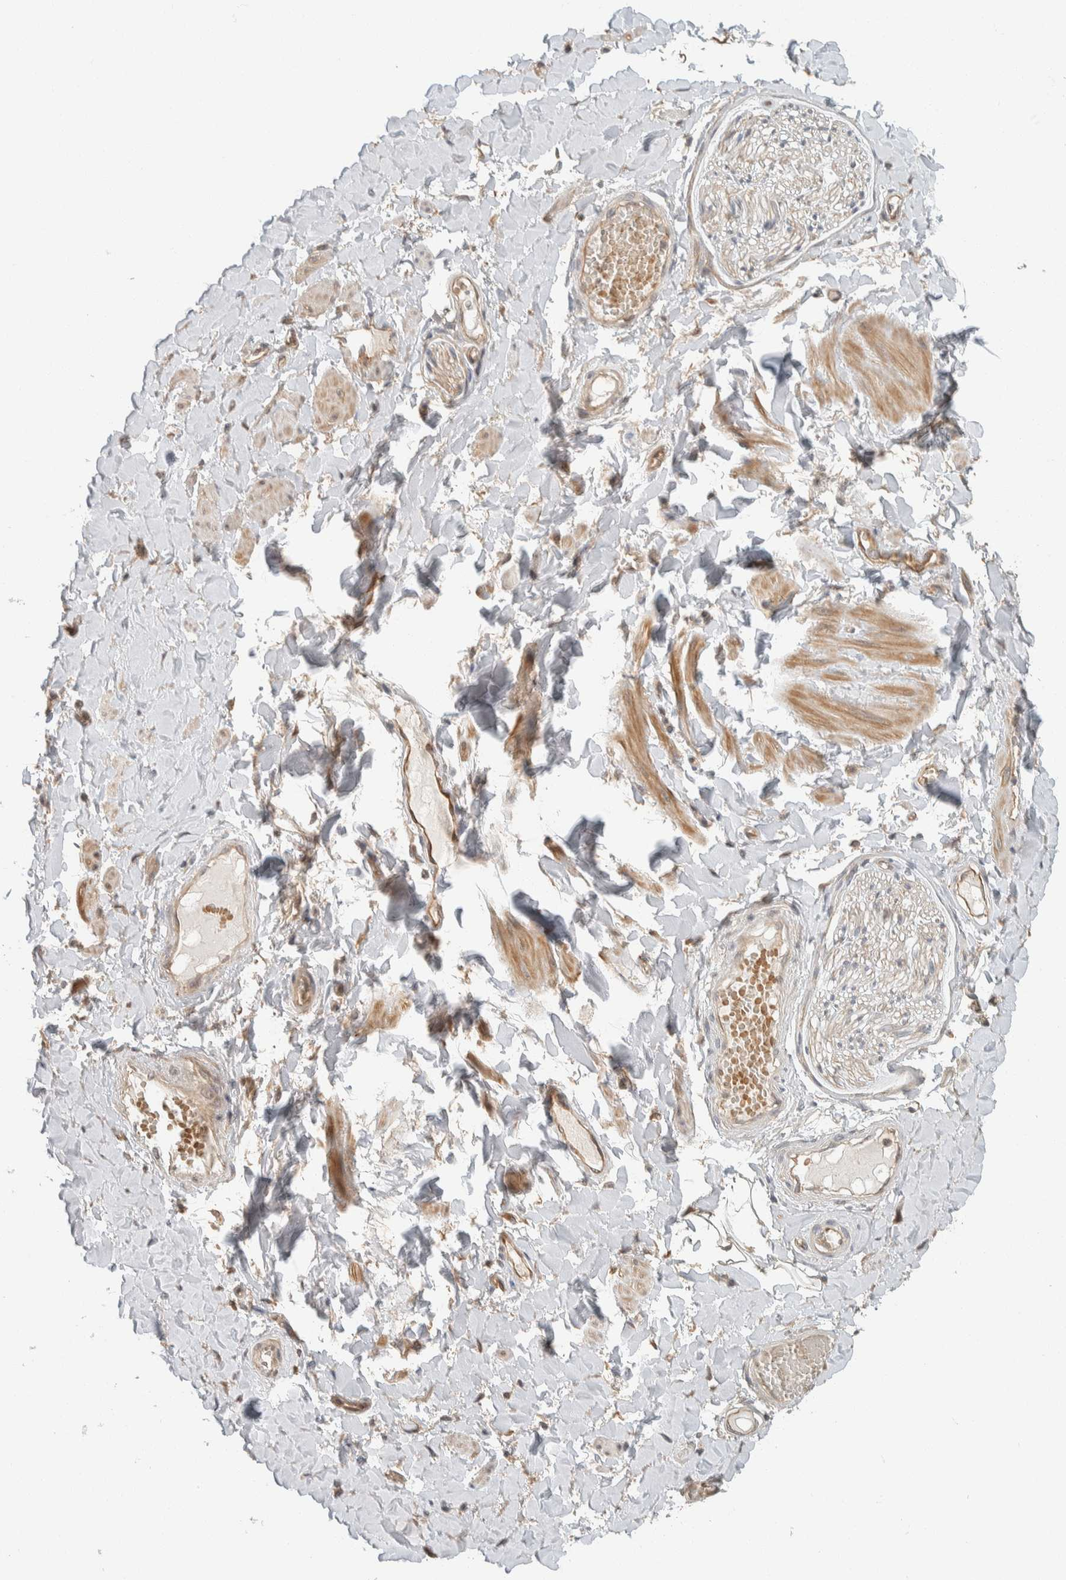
{"staining": {"intensity": "moderate", "quantity": ">75%", "location": "cytoplasmic/membranous"}, "tissue": "adipose tissue", "cell_type": "Adipocytes", "image_type": "normal", "snomed": [{"axis": "morphology", "description": "Normal tissue, NOS"}, {"axis": "topography", "description": "Adipose tissue"}, {"axis": "topography", "description": "Vascular tissue"}, {"axis": "topography", "description": "Peripheral nerve tissue"}], "caption": "This image exhibits benign adipose tissue stained with immunohistochemistry to label a protein in brown. The cytoplasmic/membranous of adipocytes show moderate positivity for the protein. Nuclei are counter-stained blue.", "gene": "ZBTB2", "patient": {"sex": "male", "age": 25}}